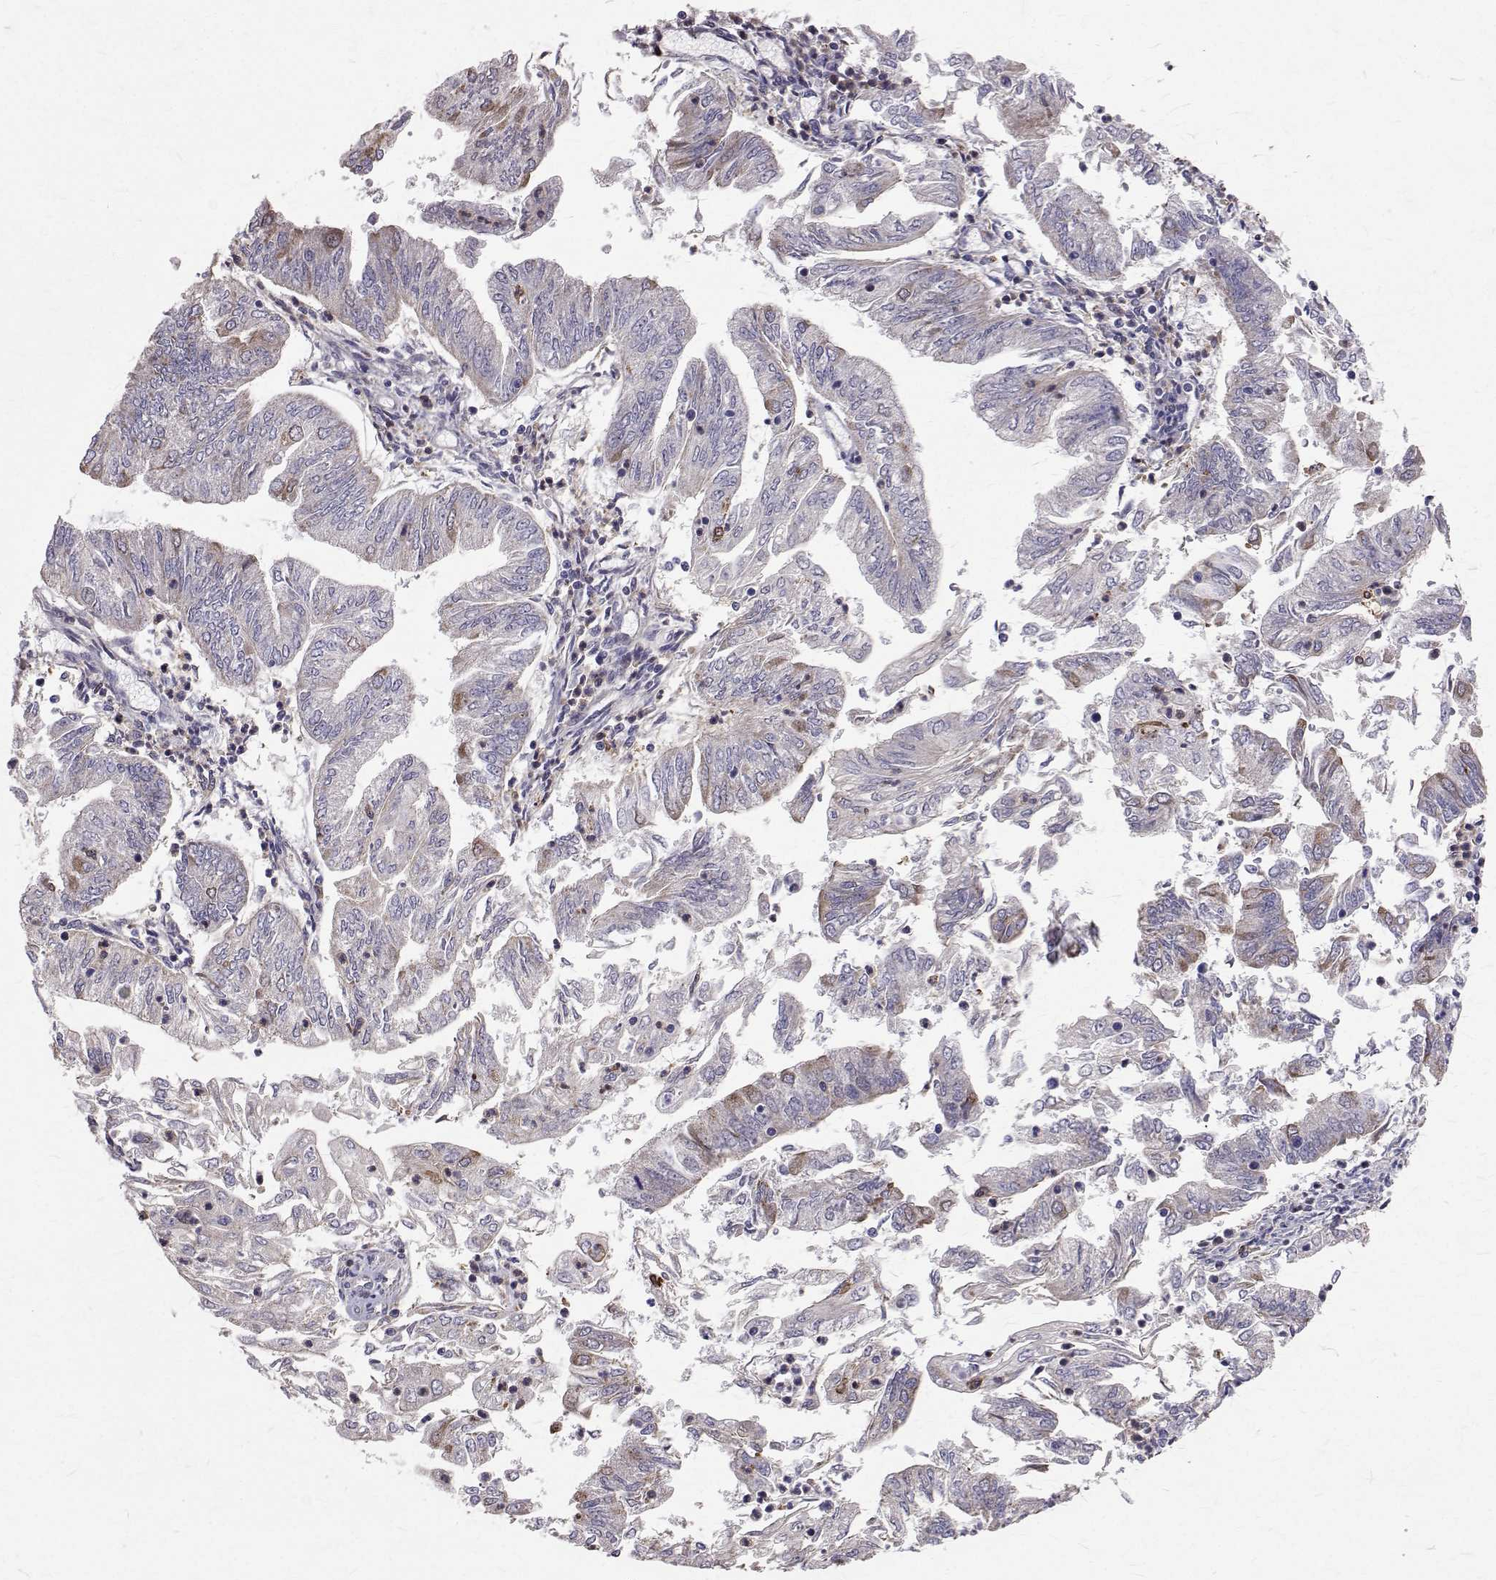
{"staining": {"intensity": "moderate", "quantity": "<25%", "location": "cytoplasmic/membranous"}, "tissue": "endometrial cancer", "cell_type": "Tumor cells", "image_type": "cancer", "snomed": [{"axis": "morphology", "description": "Adenocarcinoma, NOS"}, {"axis": "topography", "description": "Endometrium"}], "caption": "Adenocarcinoma (endometrial) stained with DAB immunohistochemistry (IHC) displays low levels of moderate cytoplasmic/membranous positivity in approximately <25% of tumor cells. (Stains: DAB in brown, nuclei in blue, Microscopy: brightfield microscopy at high magnification).", "gene": "CCDC89", "patient": {"sex": "female", "age": 55}}